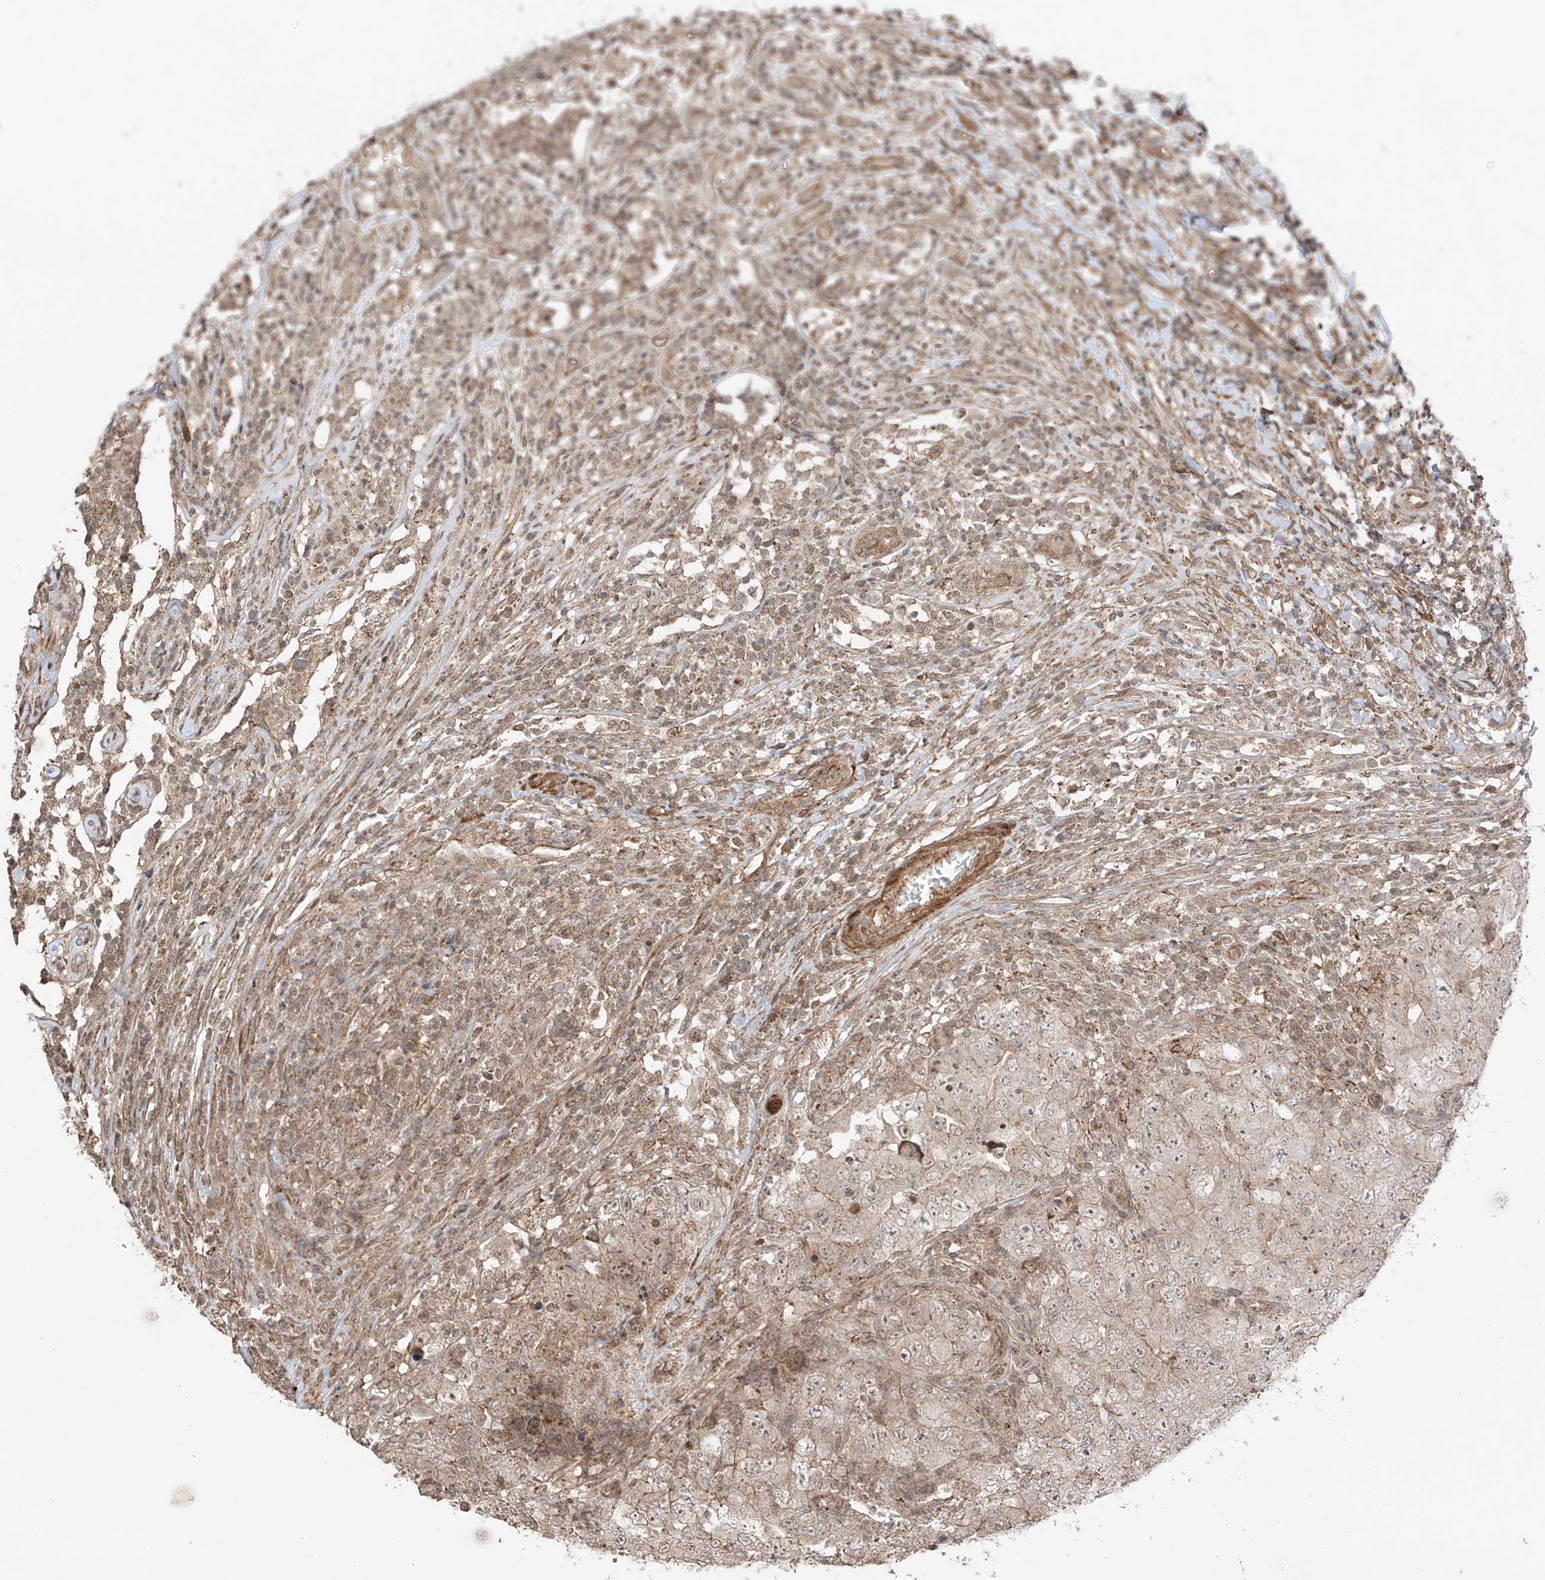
{"staining": {"intensity": "weak", "quantity": "<25%", "location": "cytoplasmic/membranous"}, "tissue": "testis cancer", "cell_type": "Tumor cells", "image_type": "cancer", "snomed": [{"axis": "morphology", "description": "Carcinoma, Embryonal, NOS"}, {"axis": "topography", "description": "Testis"}], "caption": "Tumor cells are negative for protein expression in human testis embryonal carcinoma.", "gene": "ABCD1", "patient": {"sex": "male", "age": 26}}